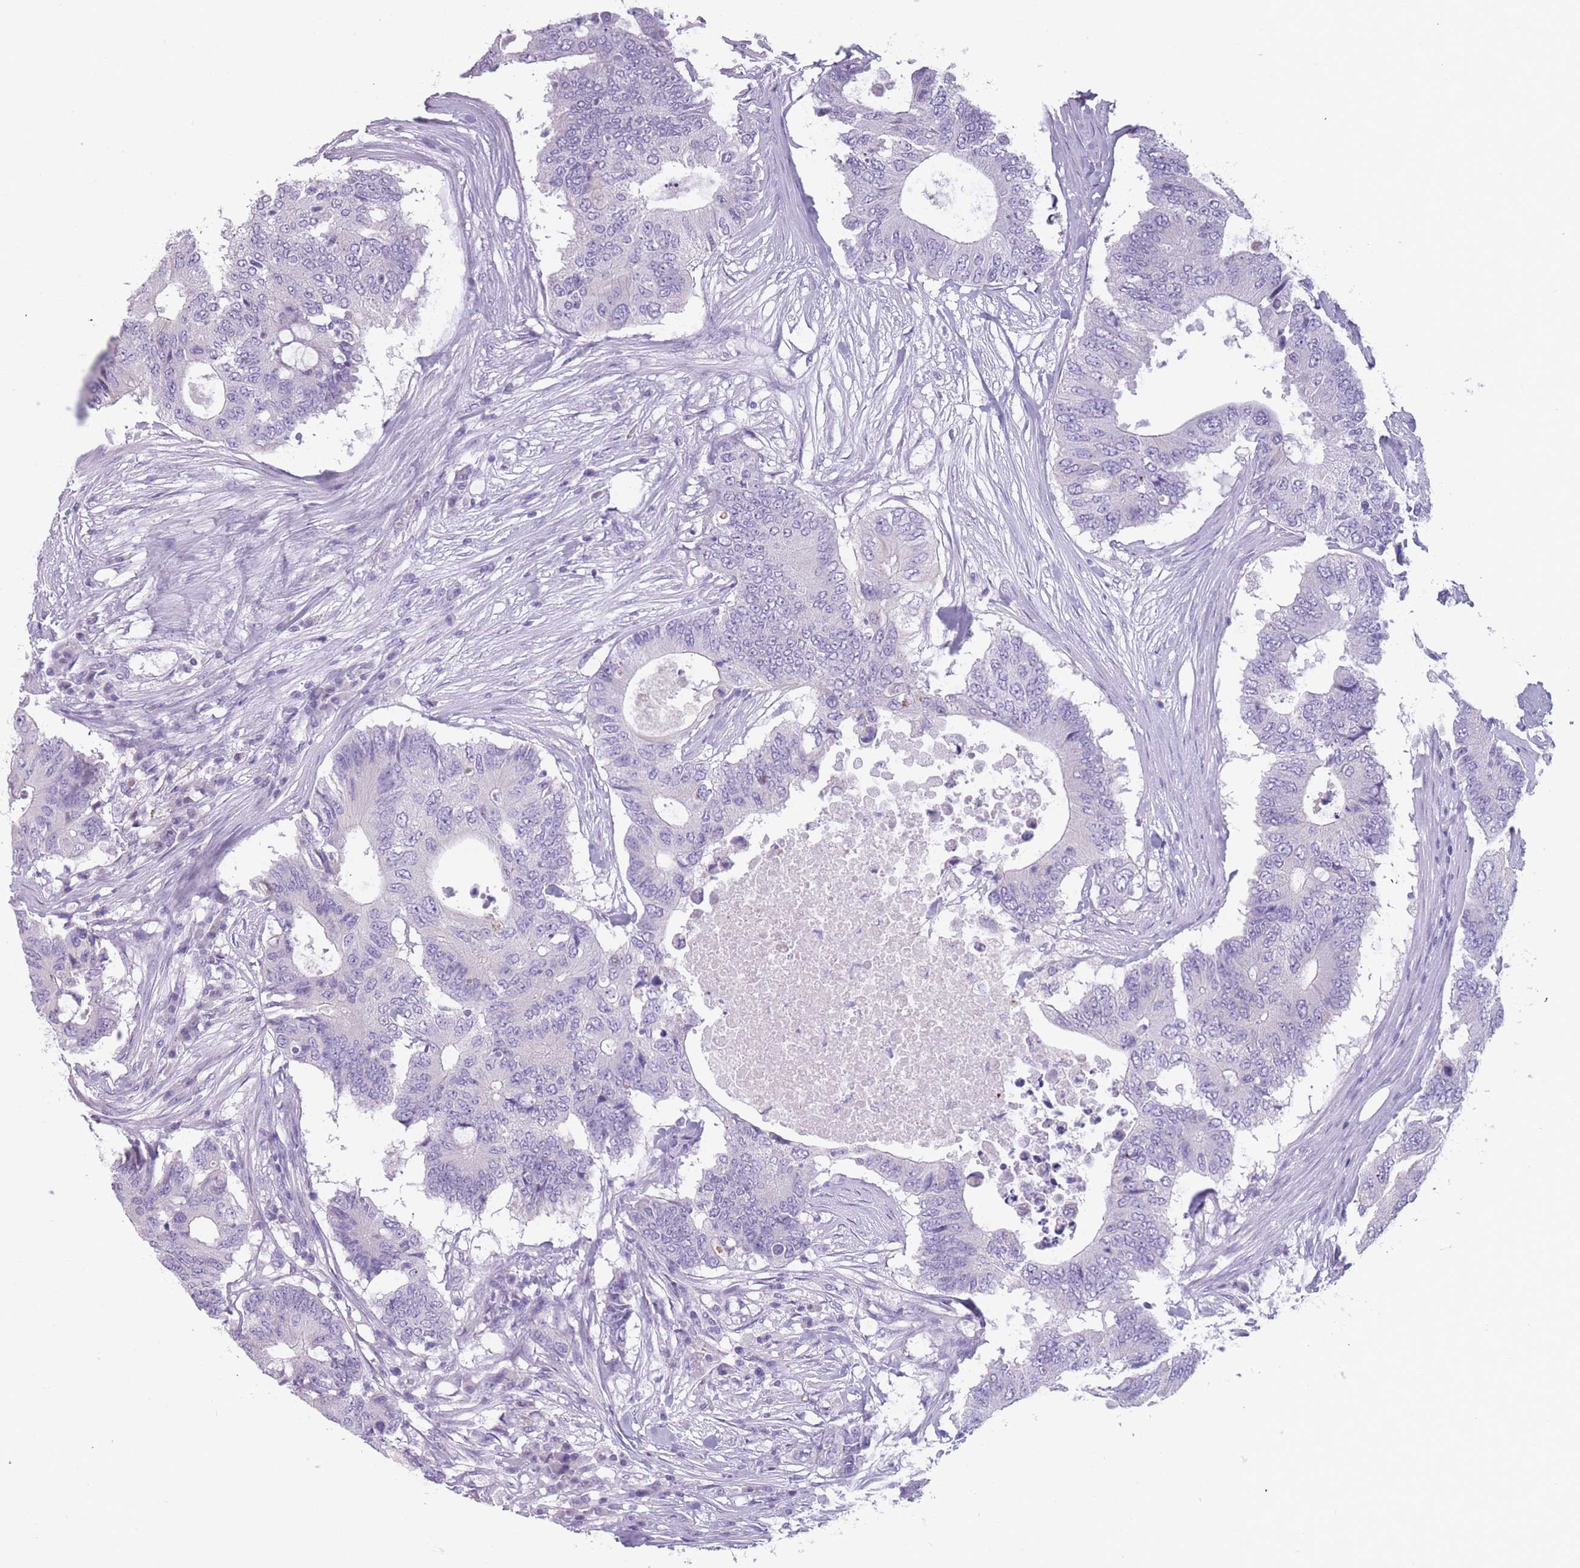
{"staining": {"intensity": "negative", "quantity": "none", "location": "none"}, "tissue": "colorectal cancer", "cell_type": "Tumor cells", "image_type": "cancer", "snomed": [{"axis": "morphology", "description": "Adenocarcinoma, NOS"}, {"axis": "topography", "description": "Colon"}], "caption": "The immunohistochemistry image has no significant staining in tumor cells of colorectal adenocarcinoma tissue. (DAB (3,3'-diaminobenzidine) immunohistochemistry with hematoxylin counter stain).", "gene": "PPFIA3", "patient": {"sex": "male", "age": 71}}